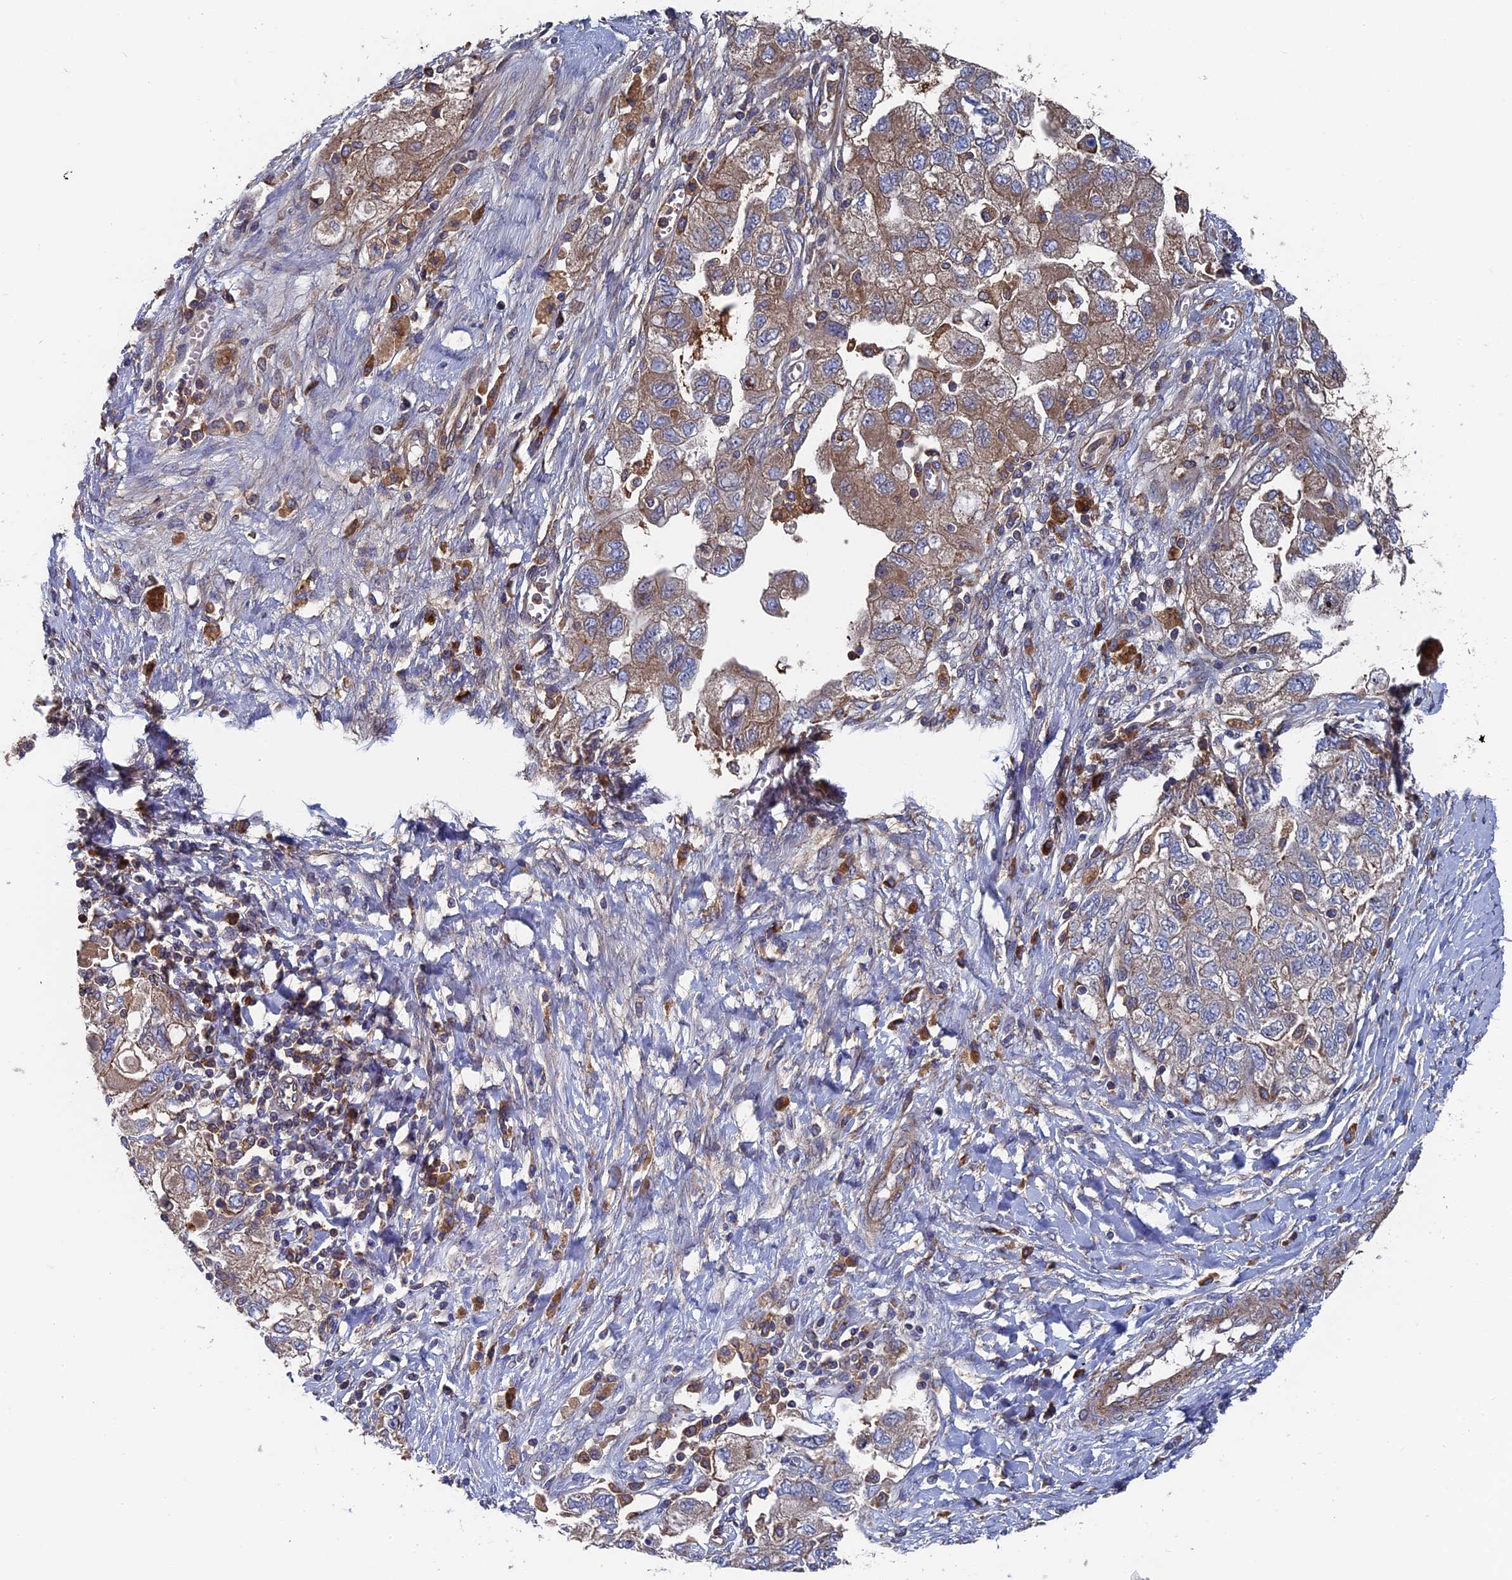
{"staining": {"intensity": "moderate", "quantity": ">75%", "location": "cytoplasmic/membranous"}, "tissue": "ovarian cancer", "cell_type": "Tumor cells", "image_type": "cancer", "snomed": [{"axis": "morphology", "description": "Carcinoma, NOS"}, {"axis": "morphology", "description": "Cystadenocarcinoma, serous, NOS"}, {"axis": "topography", "description": "Ovary"}], "caption": "Carcinoma (ovarian) tissue exhibits moderate cytoplasmic/membranous staining in about >75% of tumor cells", "gene": "DNAJC3", "patient": {"sex": "female", "age": 69}}